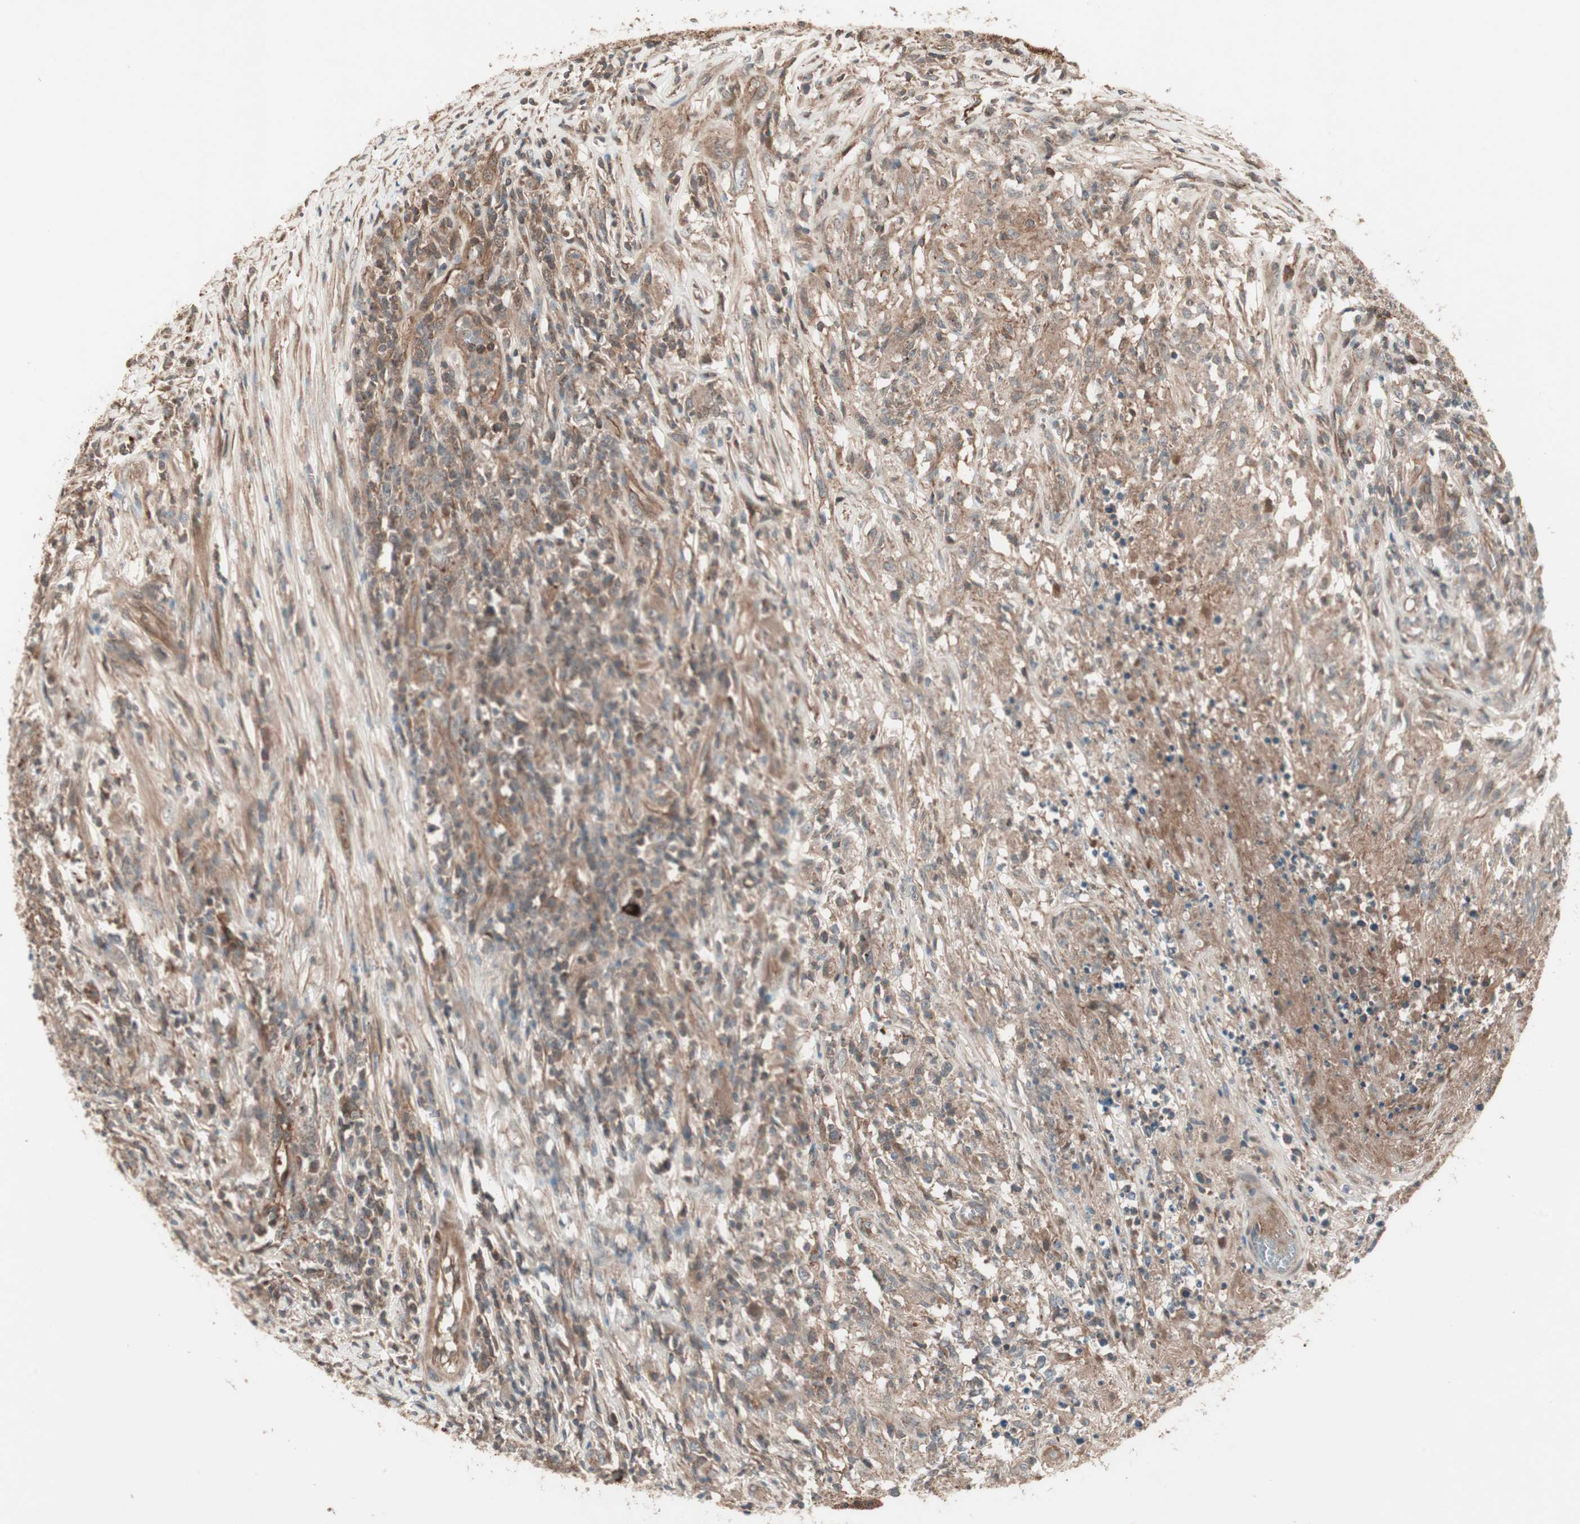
{"staining": {"intensity": "moderate", "quantity": ">75%", "location": "cytoplasmic/membranous"}, "tissue": "lymphoma", "cell_type": "Tumor cells", "image_type": "cancer", "snomed": [{"axis": "morphology", "description": "Malignant lymphoma, non-Hodgkin's type, High grade"}, {"axis": "topography", "description": "Lymph node"}], "caption": "Lymphoma was stained to show a protein in brown. There is medium levels of moderate cytoplasmic/membranous staining in about >75% of tumor cells.", "gene": "TFPI", "patient": {"sex": "female", "age": 84}}